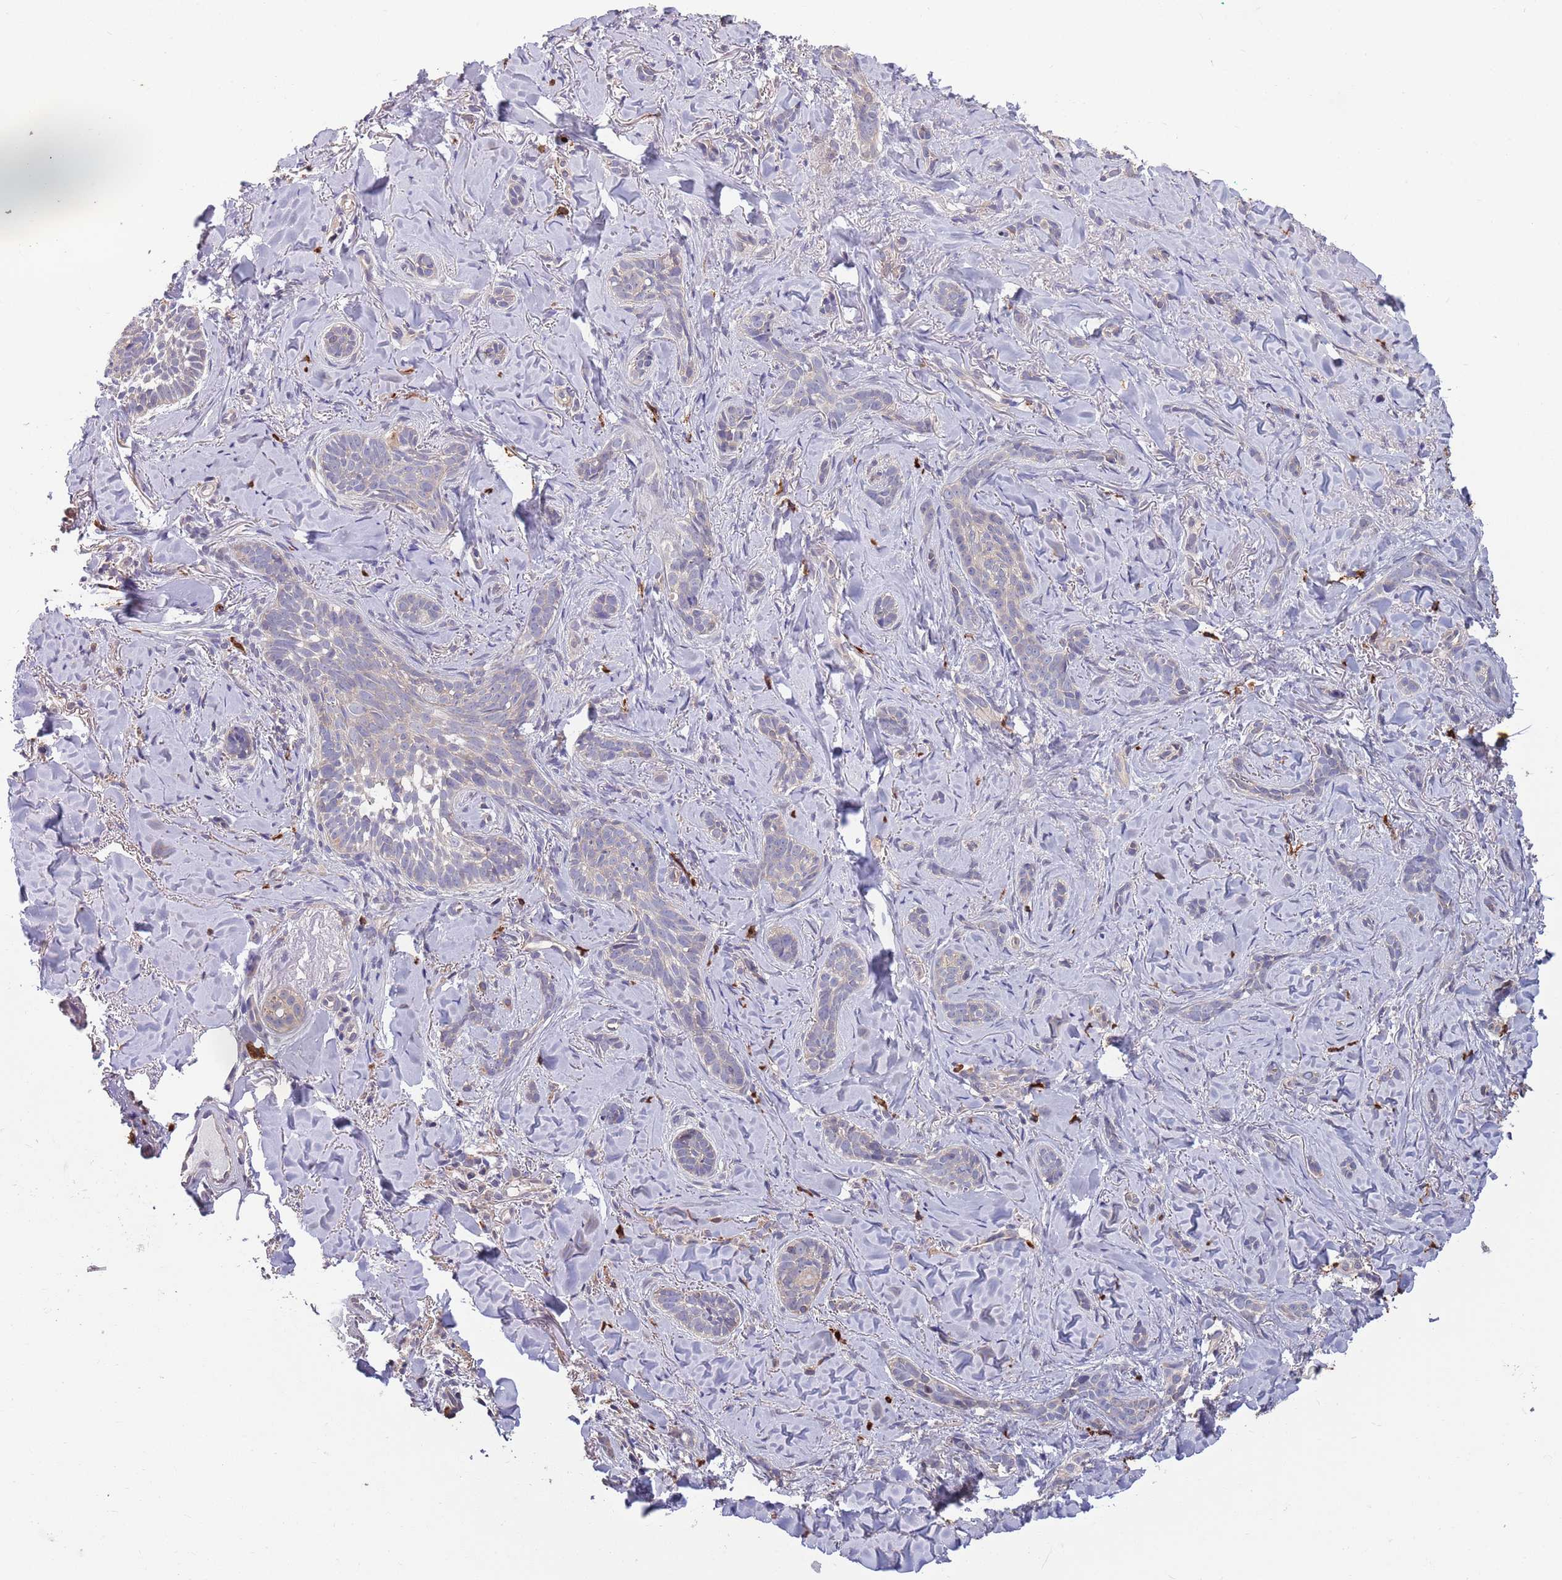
{"staining": {"intensity": "negative", "quantity": "none", "location": "none"}, "tissue": "skin cancer", "cell_type": "Tumor cells", "image_type": "cancer", "snomed": [{"axis": "morphology", "description": "Basal cell carcinoma"}, {"axis": "topography", "description": "Skin"}], "caption": "The micrograph demonstrates no significant expression in tumor cells of basal cell carcinoma (skin). The staining was performed using DAB (3,3'-diaminobenzidine) to visualize the protein expression in brown, while the nuclei were stained in blue with hematoxylin (Magnification: 20x).", "gene": "MARVELD2", "patient": {"sex": "female", "age": 55}}